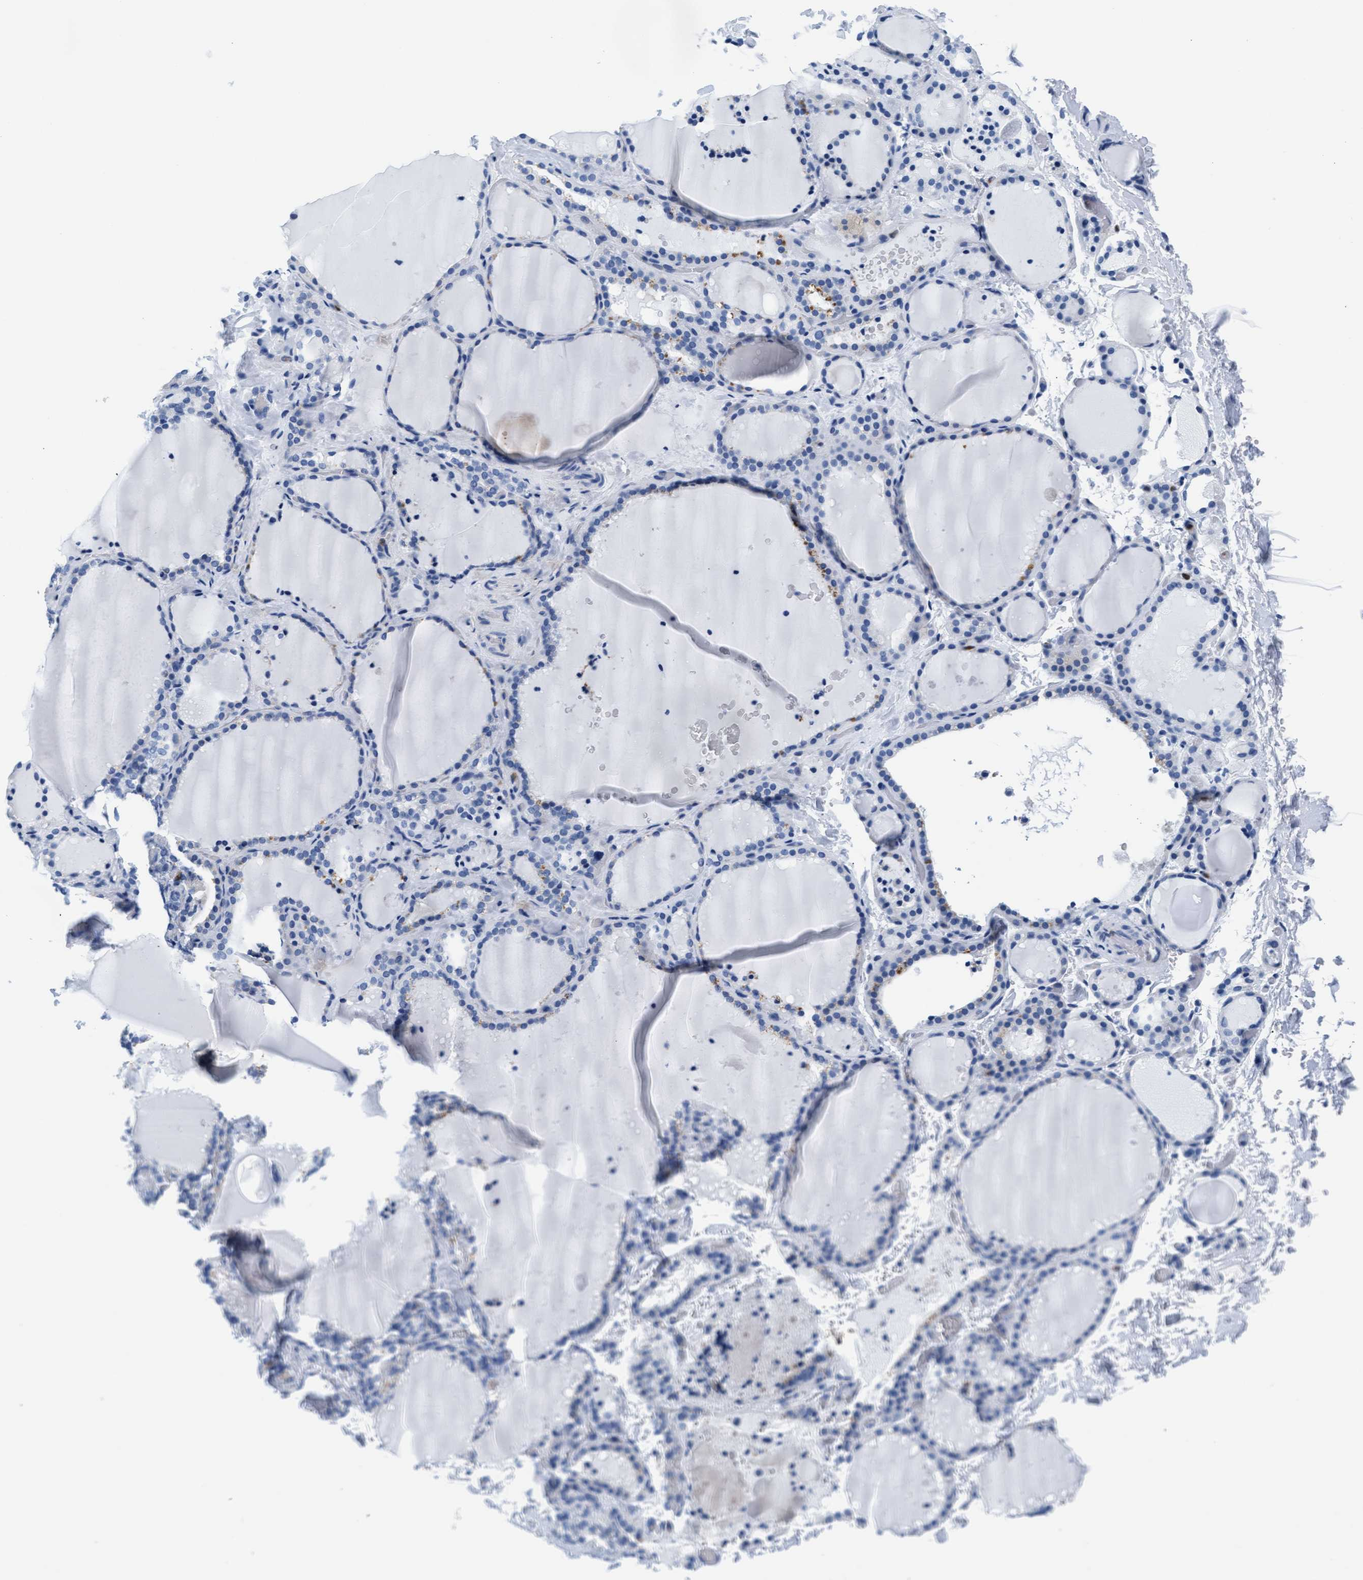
{"staining": {"intensity": "negative", "quantity": "none", "location": "none"}, "tissue": "thyroid gland", "cell_type": "Glandular cells", "image_type": "normal", "snomed": [{"axis": "morphology", "description": "Normal tissue, NOS"}, {"axis": "topography", "description": "Thyroid gland"}], "caption": "Protein analysis of benign thyroid gland shows no significant staining in glandular cells.", "gene": "MMP8", "patient": {"sex": "female", "age": 22}}